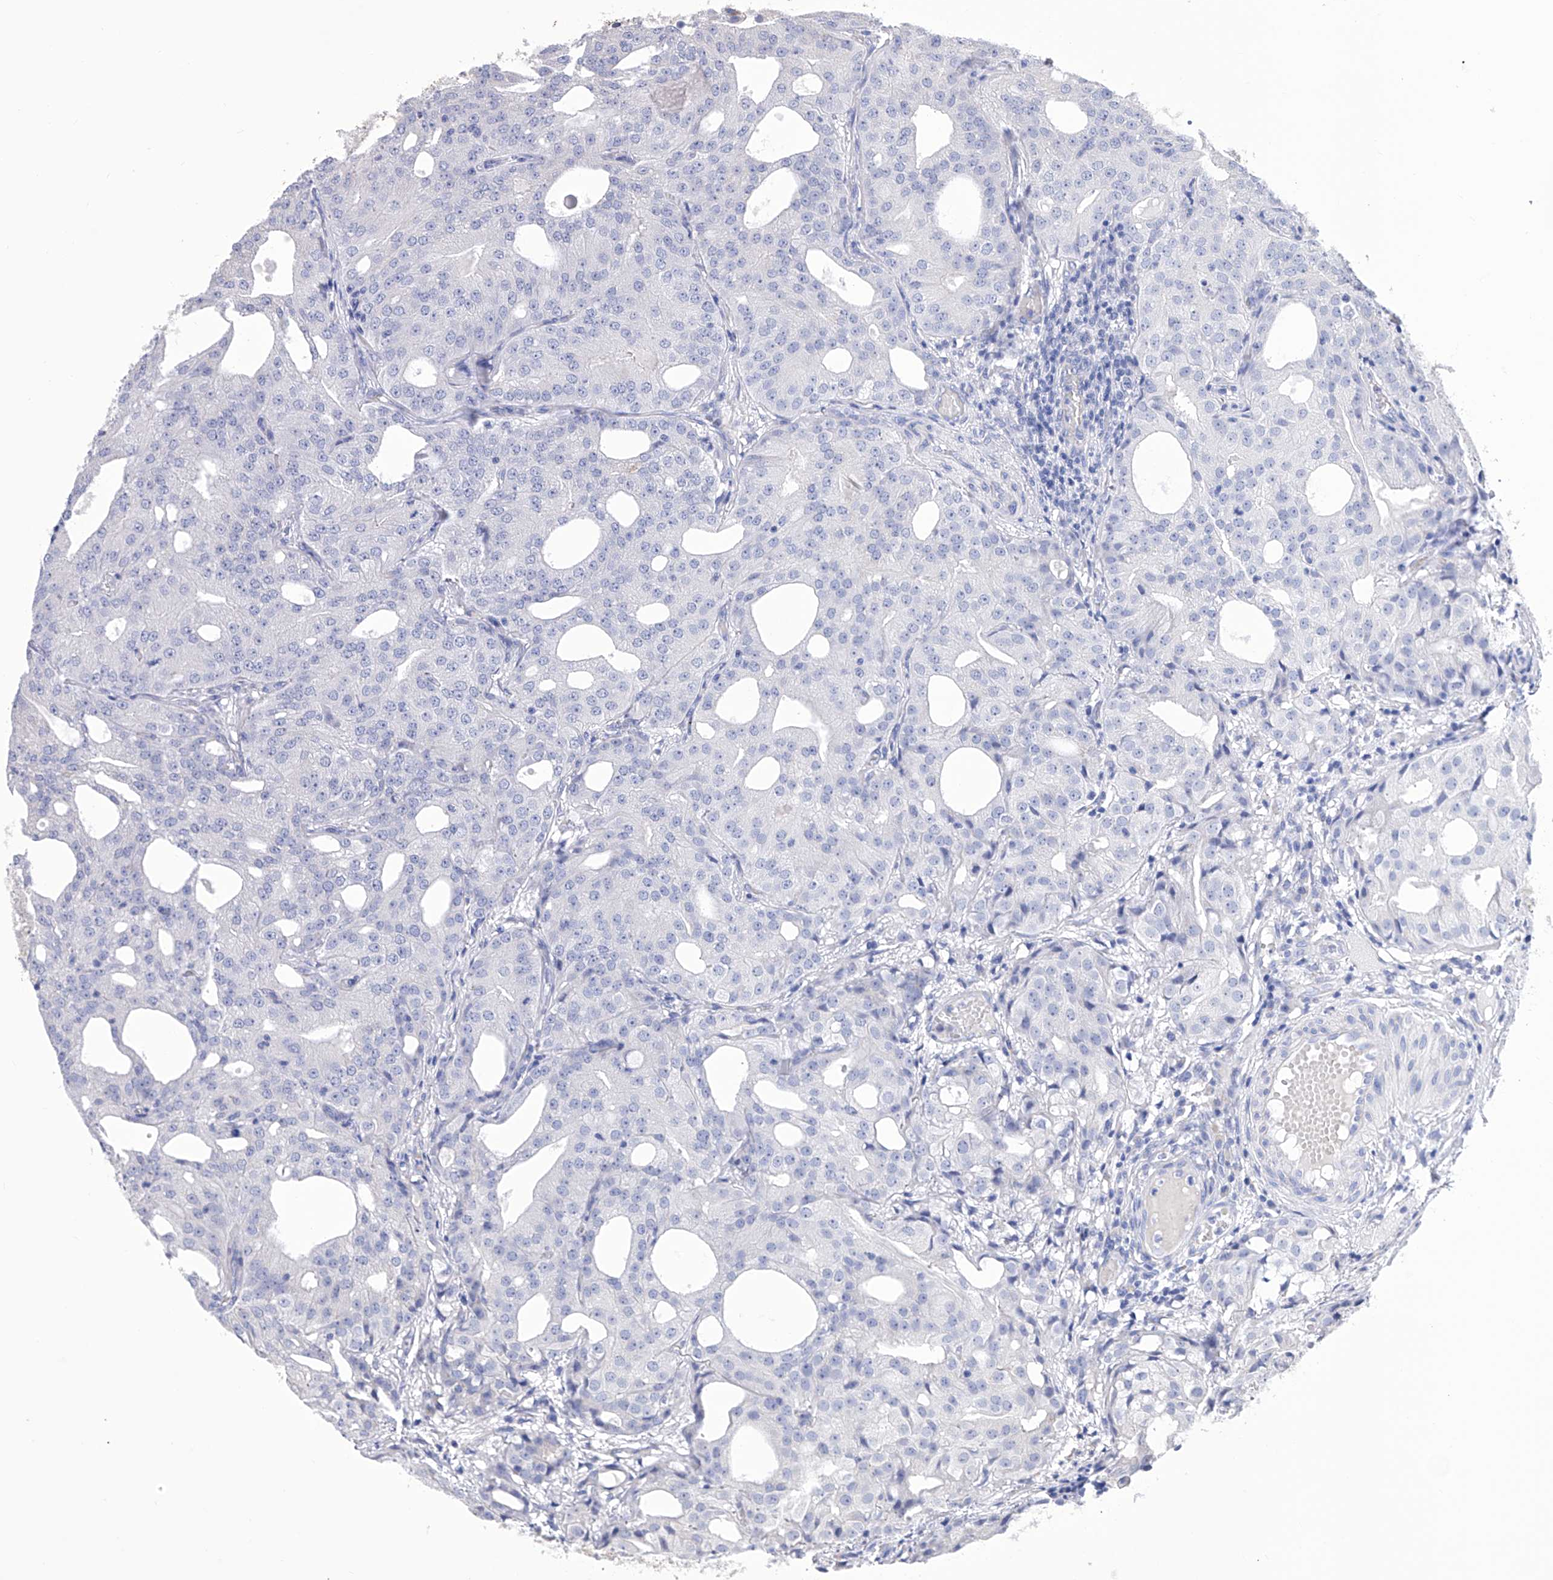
{"staining": {"intensity": "negative", "quantity": "none", "location": "none"}, "tissue": "prostate cancer", "cell_type": "Tumor cells", "image_type": "cancer", "snomed": [{"axis": "morphology", "description": "Adenocarcinoma, Medium grade"}, {"axis": "topography", "description": "Prostate"}], "caption": "High power microscopy photomicrograph of an immunohistochemistry (IHC) photomicrograph of medium-grade adenocarcinoma (prostate), revealing no significant staining in tumor cells.", "gene": "TJAP1", "patient": {"sex": "male", "age": 88}}